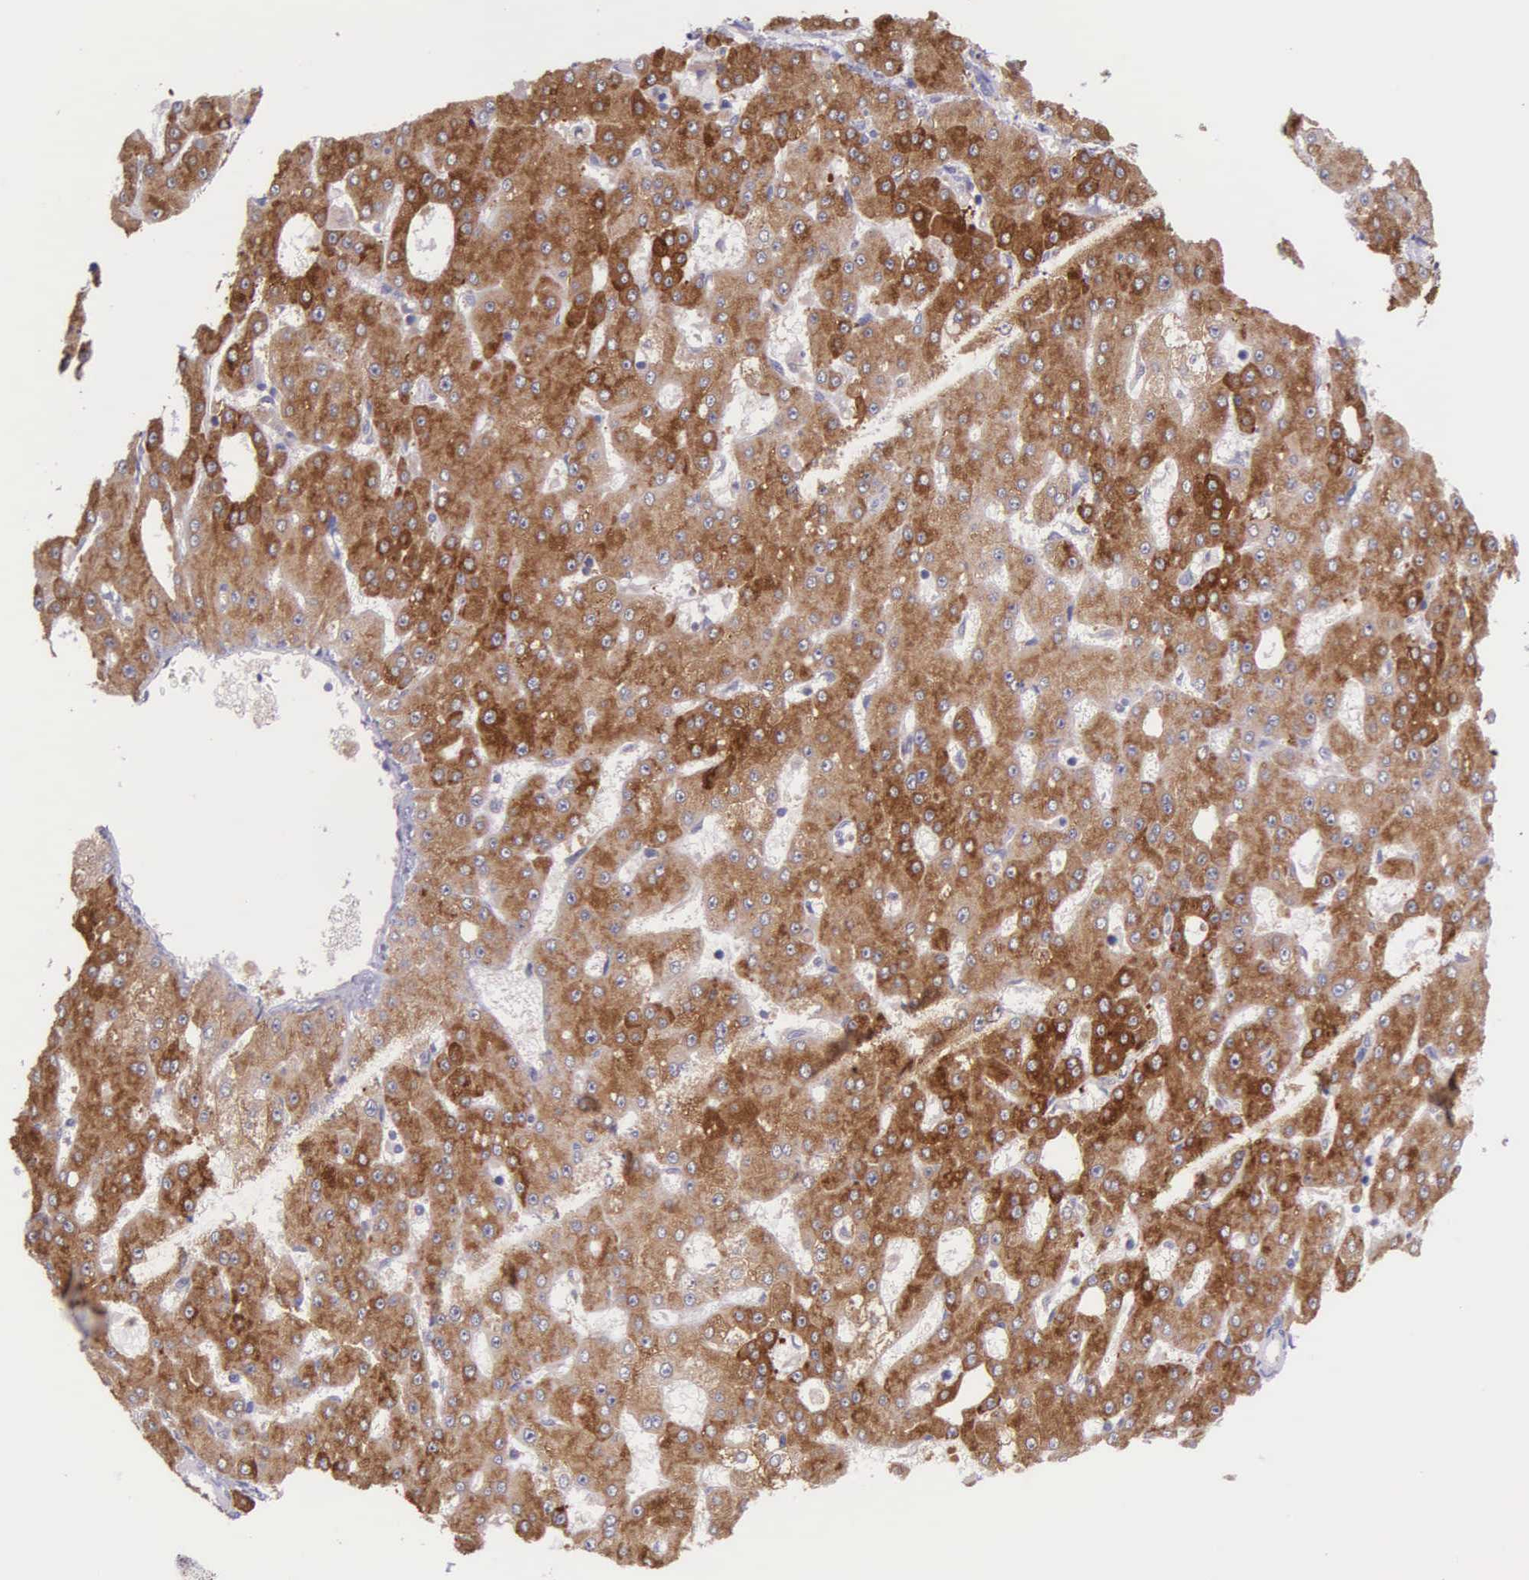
{"staining": {"intensity": "strong", "quantity": ">75%", "location": "cytoplasmic/membranous"}, "tissue": "liver cancer", "cell_type": "Tumor cells", "image_type": "cancer", "snomed": [{"axis": "morphology", "description": "Carcinoma, Hepatocellular, NOS"}, {"axis": "topography", "description": "Liver"}], "caption": "Immunohistochemistry (DAB) staining of liver cancer (hepatocellular carcinoma) reveals strong cytoplasmic/membranous protein staining in approximately >75% of tumor cells.", "gene": "NSDHL", "patient": {"sex": "male", "age": 47}}